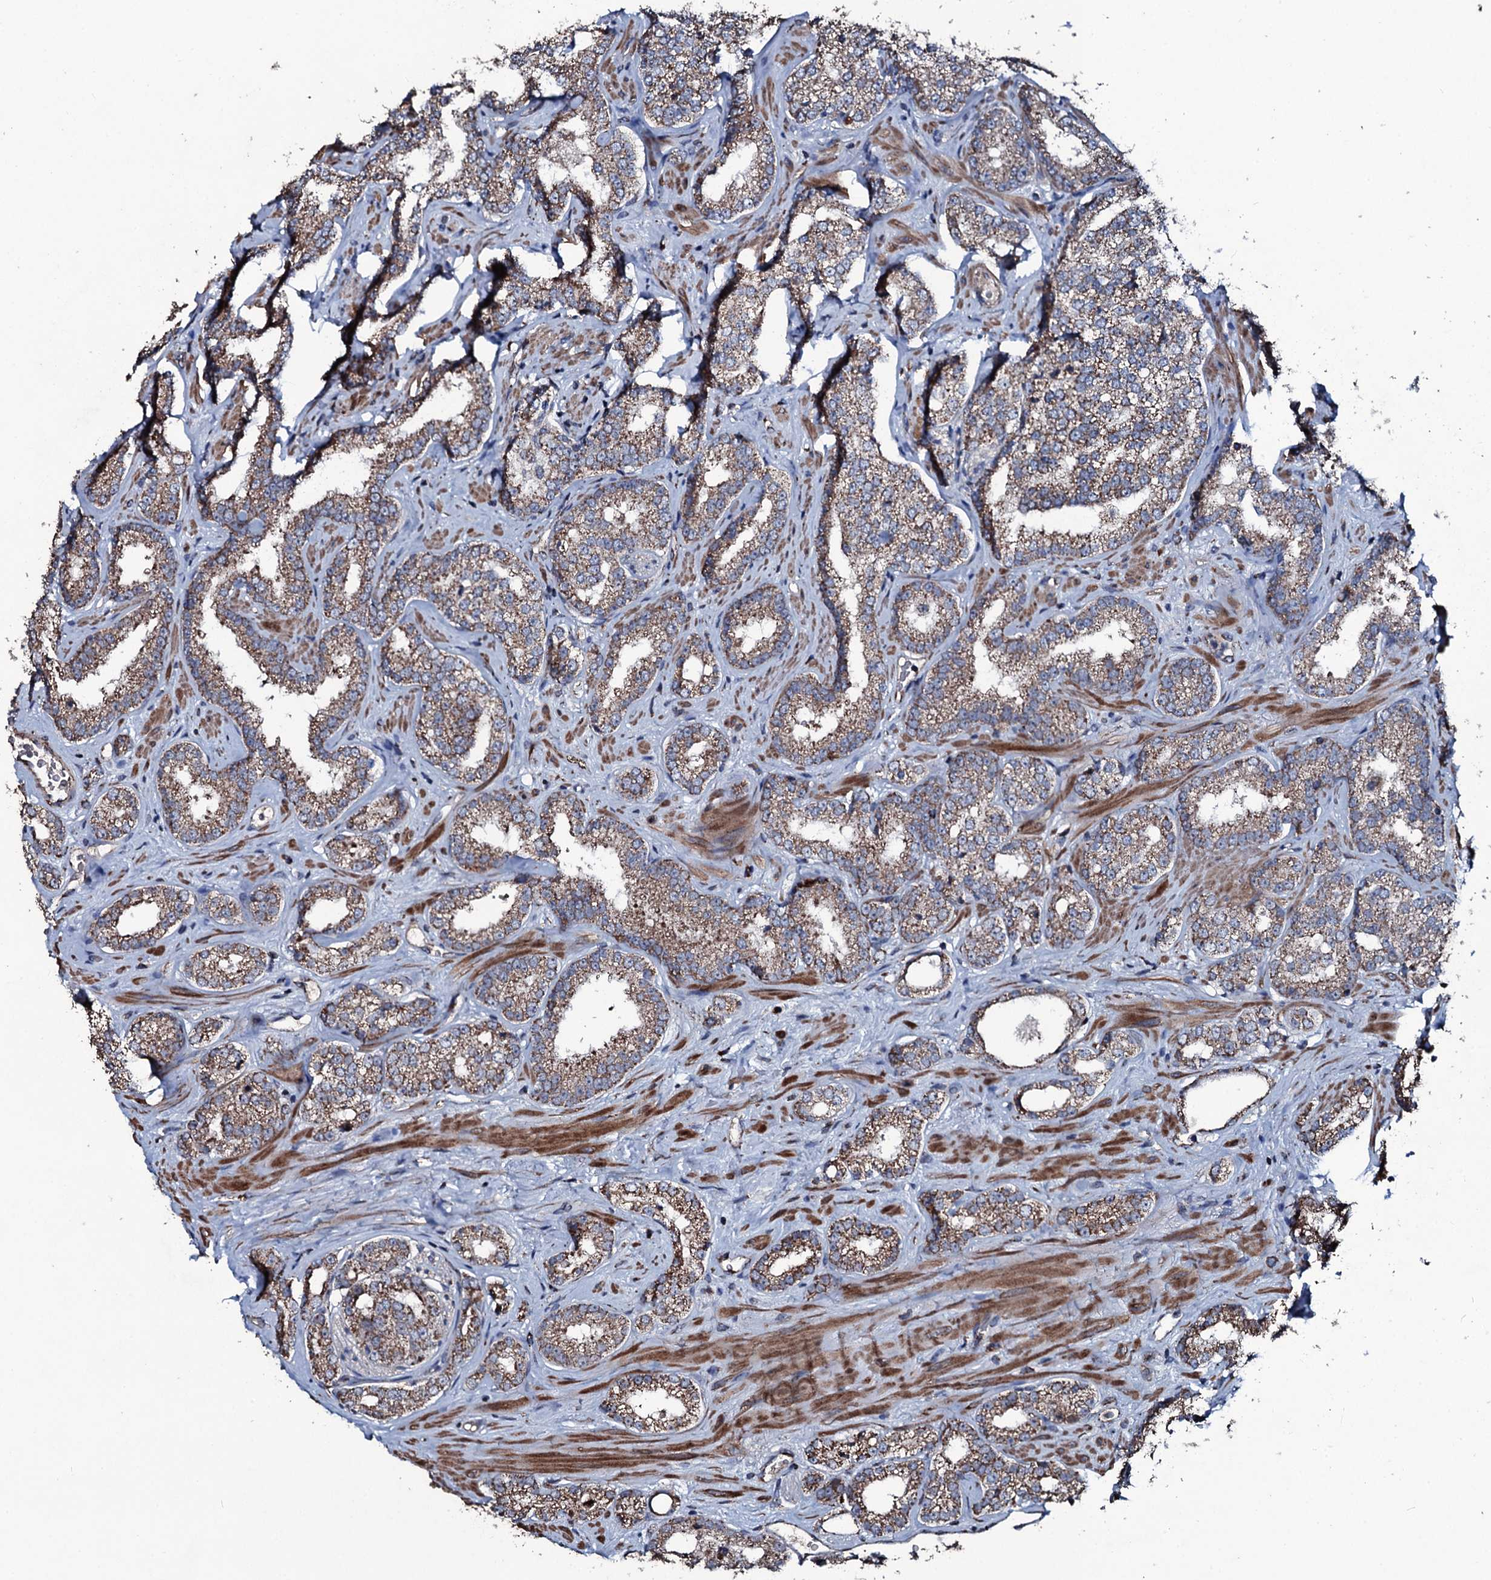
{"staining": {"intensity": "moderate", "quantity": ">75%", "location": "cytoplasmic/membranous"}, "tissue": "prostate cancer", "cell_type": "Tumor cells", "image_type": "cancer", "snomed": [{"axis": "morphology", "description": "Normal tissue, NOS"}, {"axis": "morphology", "description": "Adenocarcinoma, High grade"}, {"axis": "topography", "description": "Prostate"}], "caption": "Prostate cancer (high-grade adenocarcinoma) stained for a protein shows moderate cytoplasmic/membranous positivity in tumor cells. (Stains: DAB in brown, nuclei in blue, Microscopy: brightfield microscopy at high magnification).", "gene": "DYNC2I2", "patient": {"sex": "male", "age": 83}}